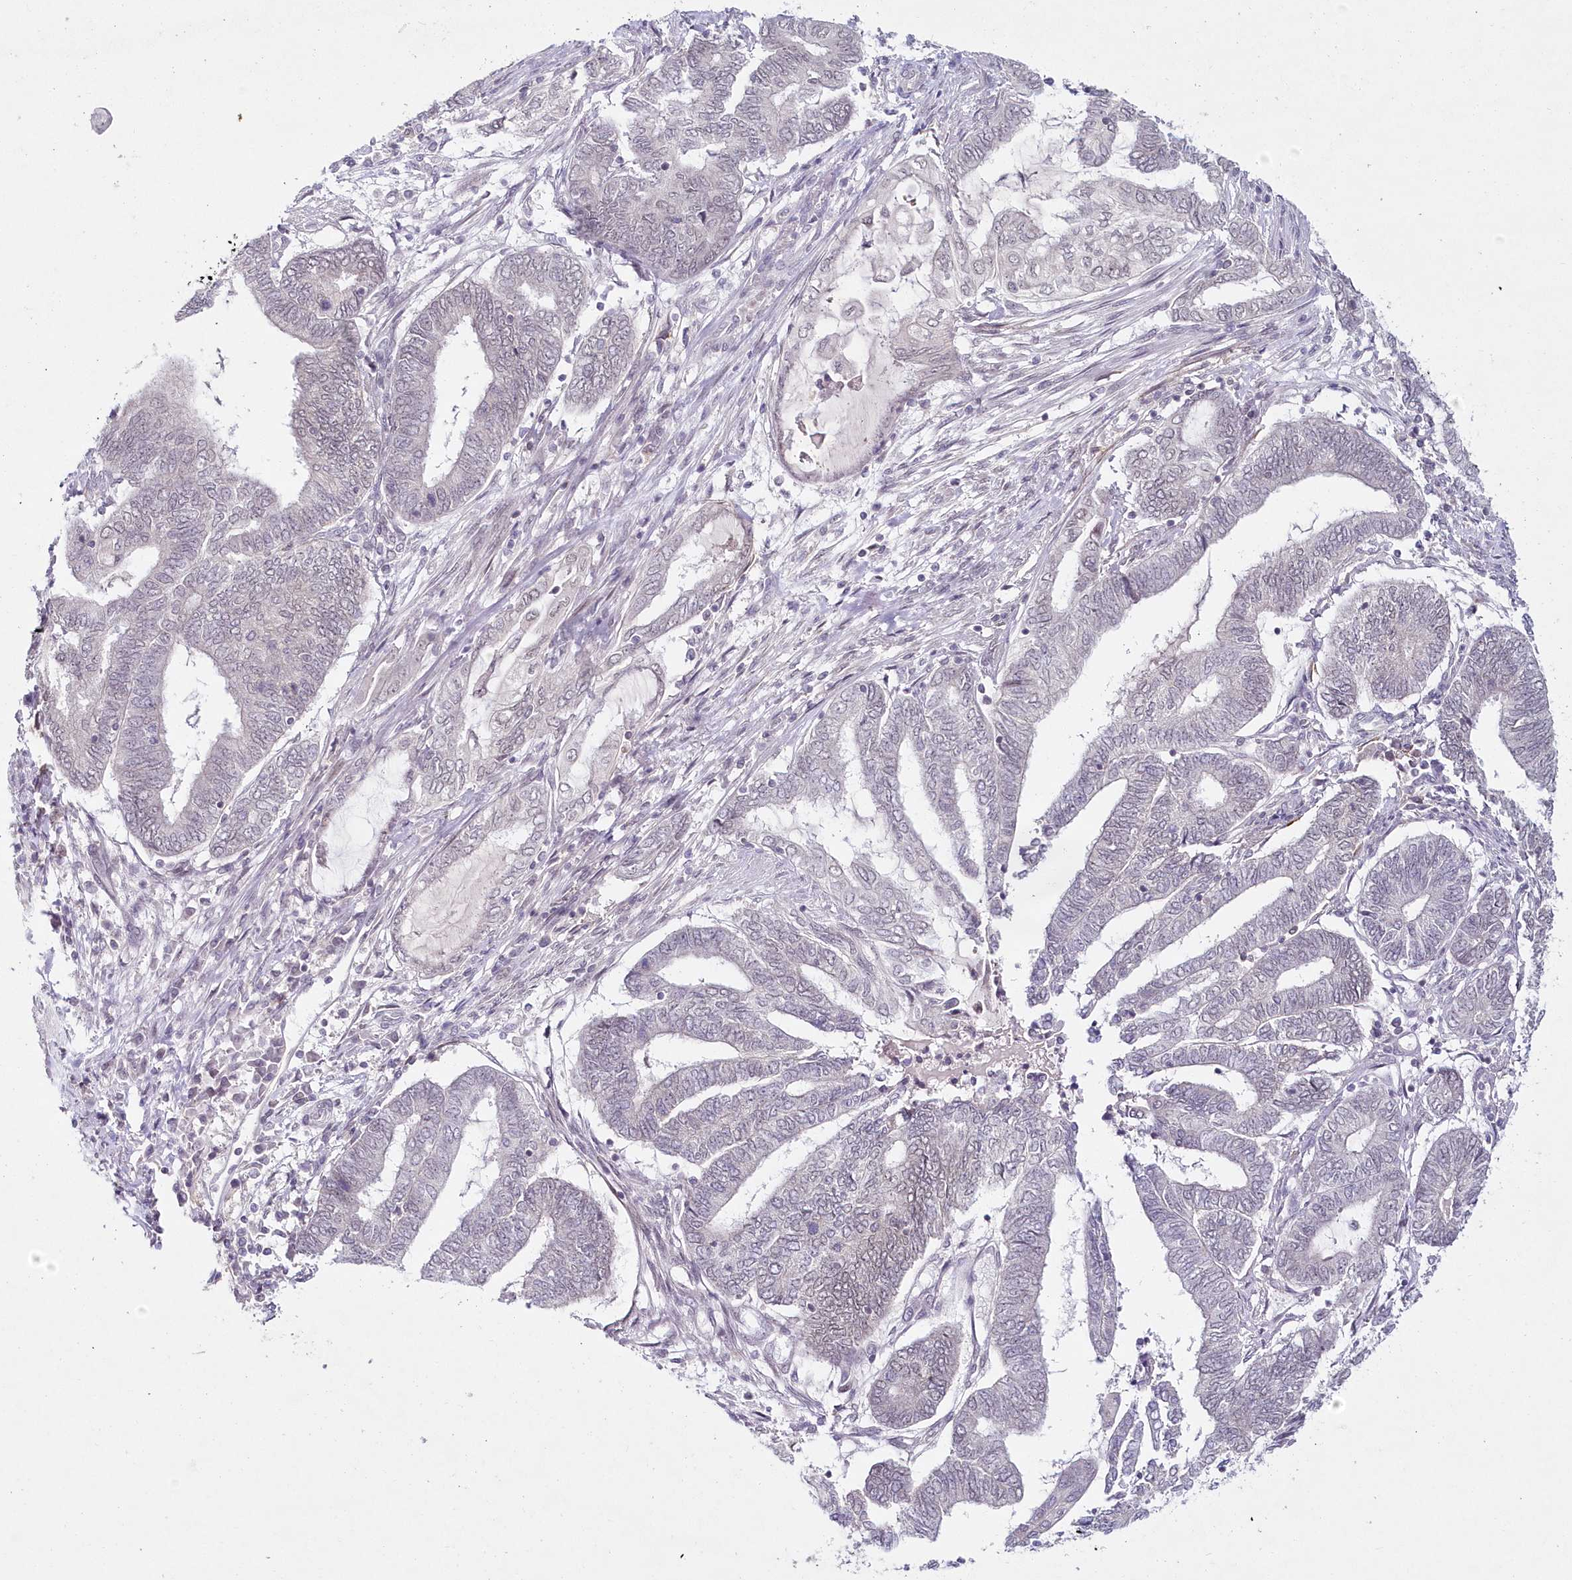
{"staining": {"intensity": "negative", "quantity": "none", "location": "none"}, "tissue": "endometrial cancer", "cell_type": "Tumor cells", "image_type": "cancer", "snomed": [{"axis": "morphology", "description": "Adenocarcinoma, NOS"}, {"axis": "topography", "description": "Uterus"}, {"axis": "topography", "description": "Endometrium"}], "caption": "Immunohistochemistry of endometrial adenocarcinoma shows no expression in tumor cells.", "gene": "HYCC2", "patient": {"sex": "female", "age": 70}}